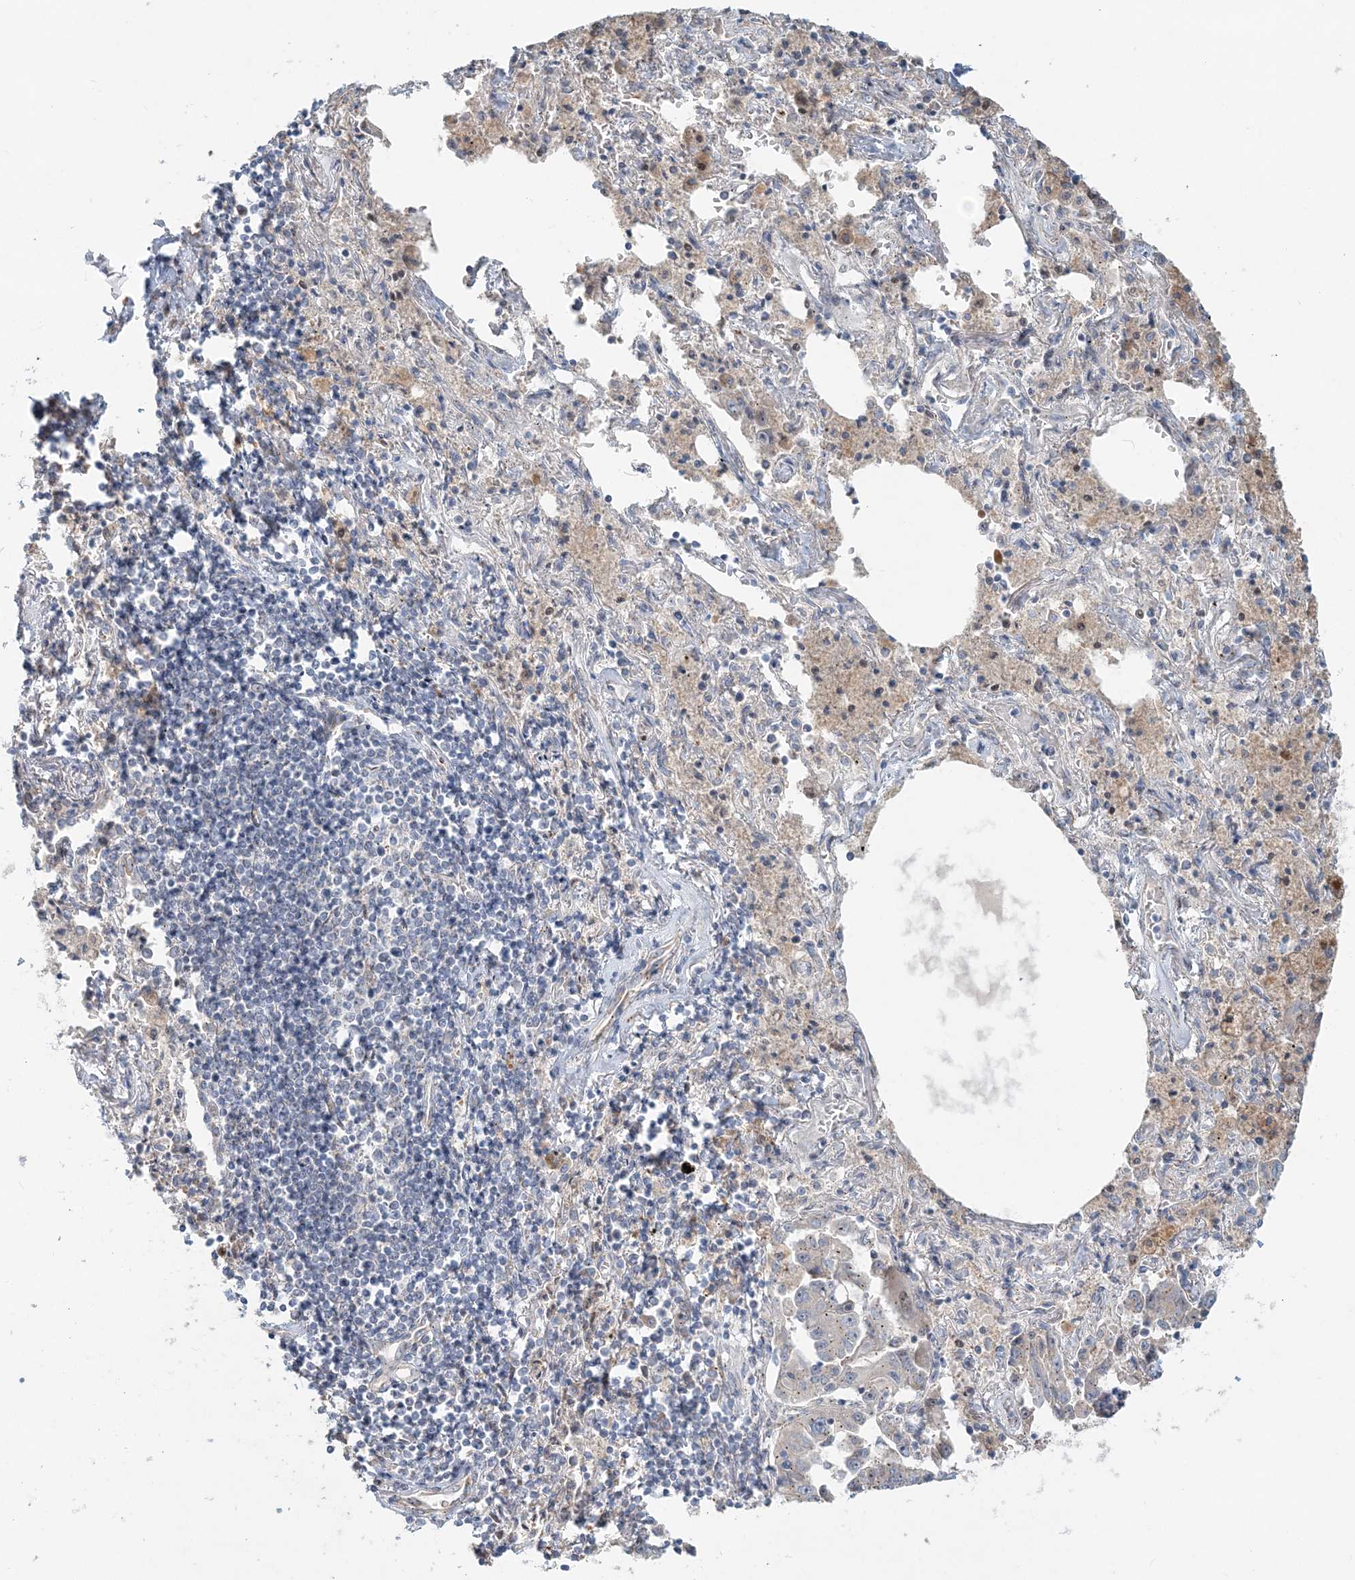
{"staining": {"intensity": "negative", "quantity": "none", "location": "none"}, "tissue": "lung cancer", "cell_type": "Tumor cells", "image_type": "cancer", "snomed": [{"axis": "morphology", "description": "Adenocarcinoma, NOS"}, {"axis": "topography", "description": "Lung"}], "caption": "A micrograph of lung cancer stained for a protein displays no brown staining in tumor cells. The staining was performed using DAB (3,3'-diaminobenzidine) to visualize the protein expression in brown, while the nuclei were stained in blue with hematoxylin (Magnification: 20x).", "gene": "CXXC5", "patient": {"sex": "female", "age": 51}}